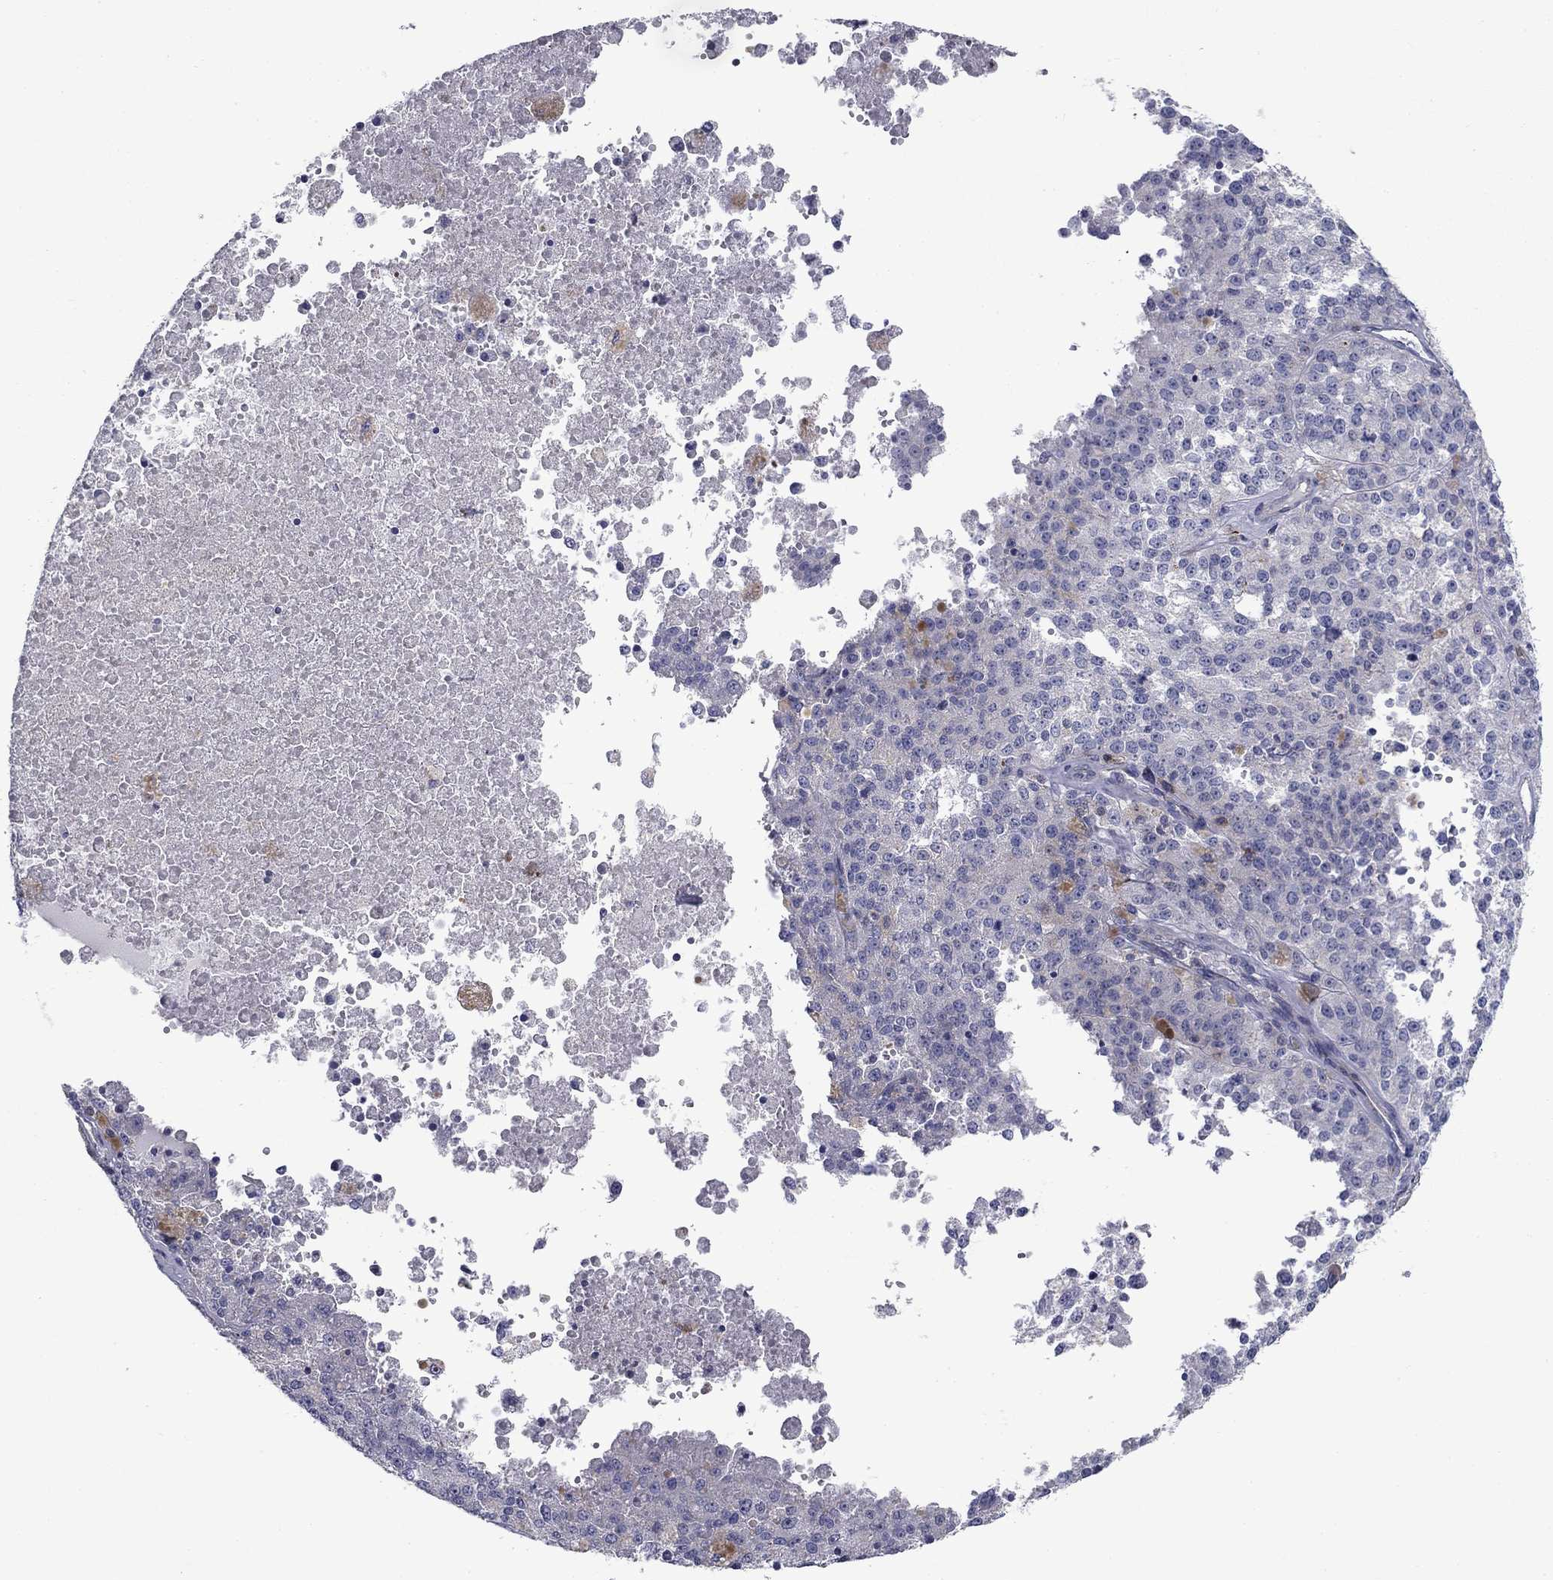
{"staining": {"intensity": "negative", "quantity": "none", "location": "none"}, "tissue": "melanoma", "cell_type": "Tumor cells", "image_type": "cancer", "snomed": [{"axis": "morphology", "description": "Malignant melanoma, Metastatic site"}, {"axis": "topography", "description": "Lymph node"}], "caption": "DAB immunohistochemical staining of melanoma demonstrates no significant positivity in tumor cells.", "gene": "SIT1", "patient": {"sex": "female", "age": 64}}